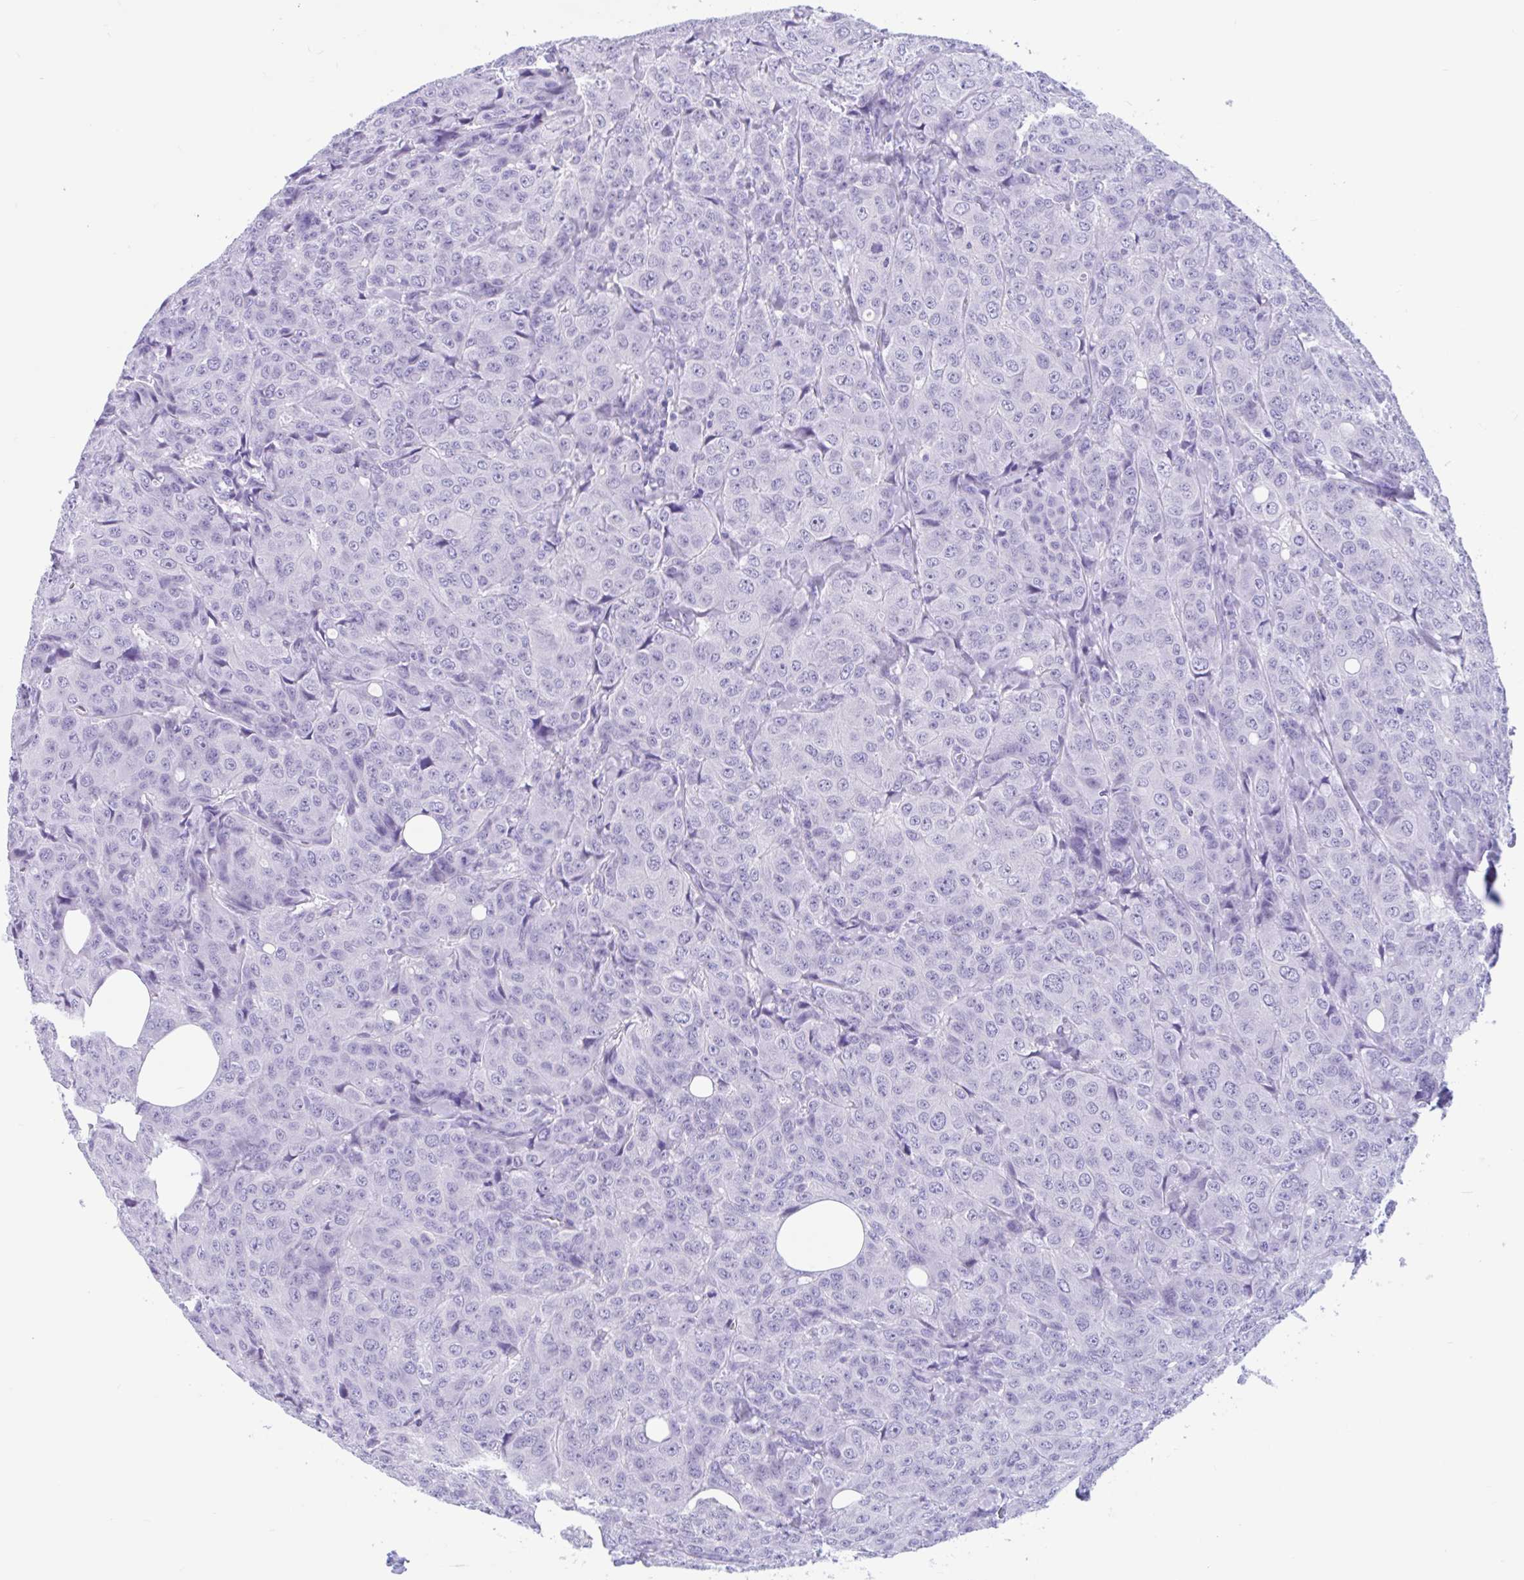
{"staining": {"intensity": "negative", "quantity": "none", "location": "none"}, "tissue": "breast cancer", "cell_type": "Tumor cells", "image_type": "cancer", "snomed": [{"axis": "morphology", "description": "Duct carcinoma"}, {"axis": "topography", "description": "Breast"}], "caption": "Immunohistochemistry (IHC) image of breast cancer stained for a protein (brown), which shows no positivity in tumor cells. The staining is performed using DAB brown chromogen with nuclei counter-stained in using hematoxylin.", "gene": "IAPP", "patient": {"sex": "female", "age": 43}}